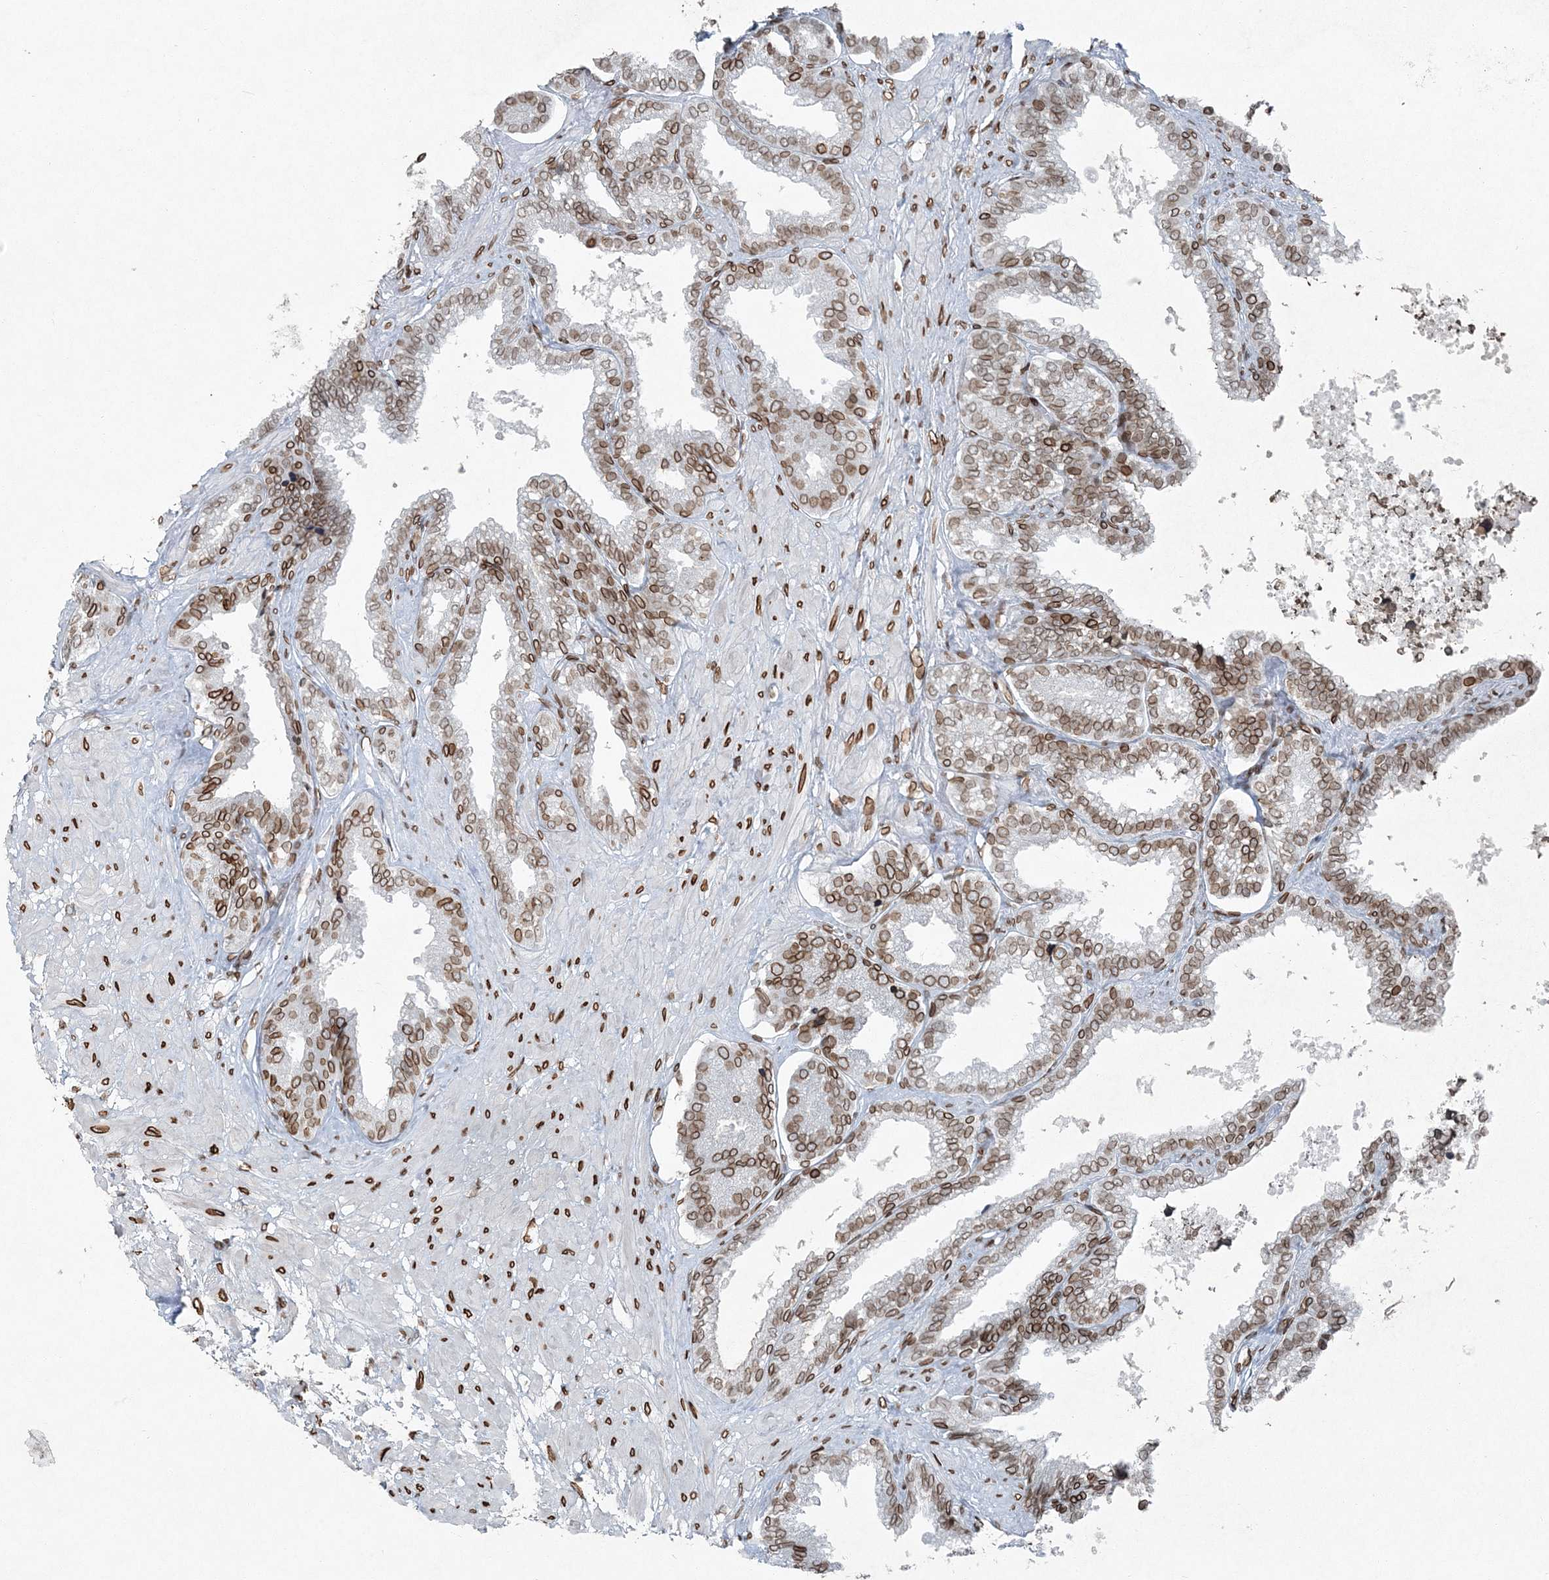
{"staining": {"intensity": "moderate", "quantity": ">75%", "location": "cytoplasmic/membranous,nuclear"}, "tissue": "seminal vesicle", "cell_type": "Glandular cells", "image_type": "normal", "snomed": [{"axis": "morphology", "description": "Normal tissue, NOS"}, {"axis": "topography", "description": "Seminal veicle"}], "caption": "Brown immunohistochemical staining in normal seminal vesicle shows moderate cytoplasmic/membranous,nuclear positivity in approximately >75% of glandular cells. (Stains: DAB in brown, nuclei in blue, Microscopy: brightfield microscopy at high magnification).", "gene": "GJD4", "patient": {"sex": "male", "age": 46}}